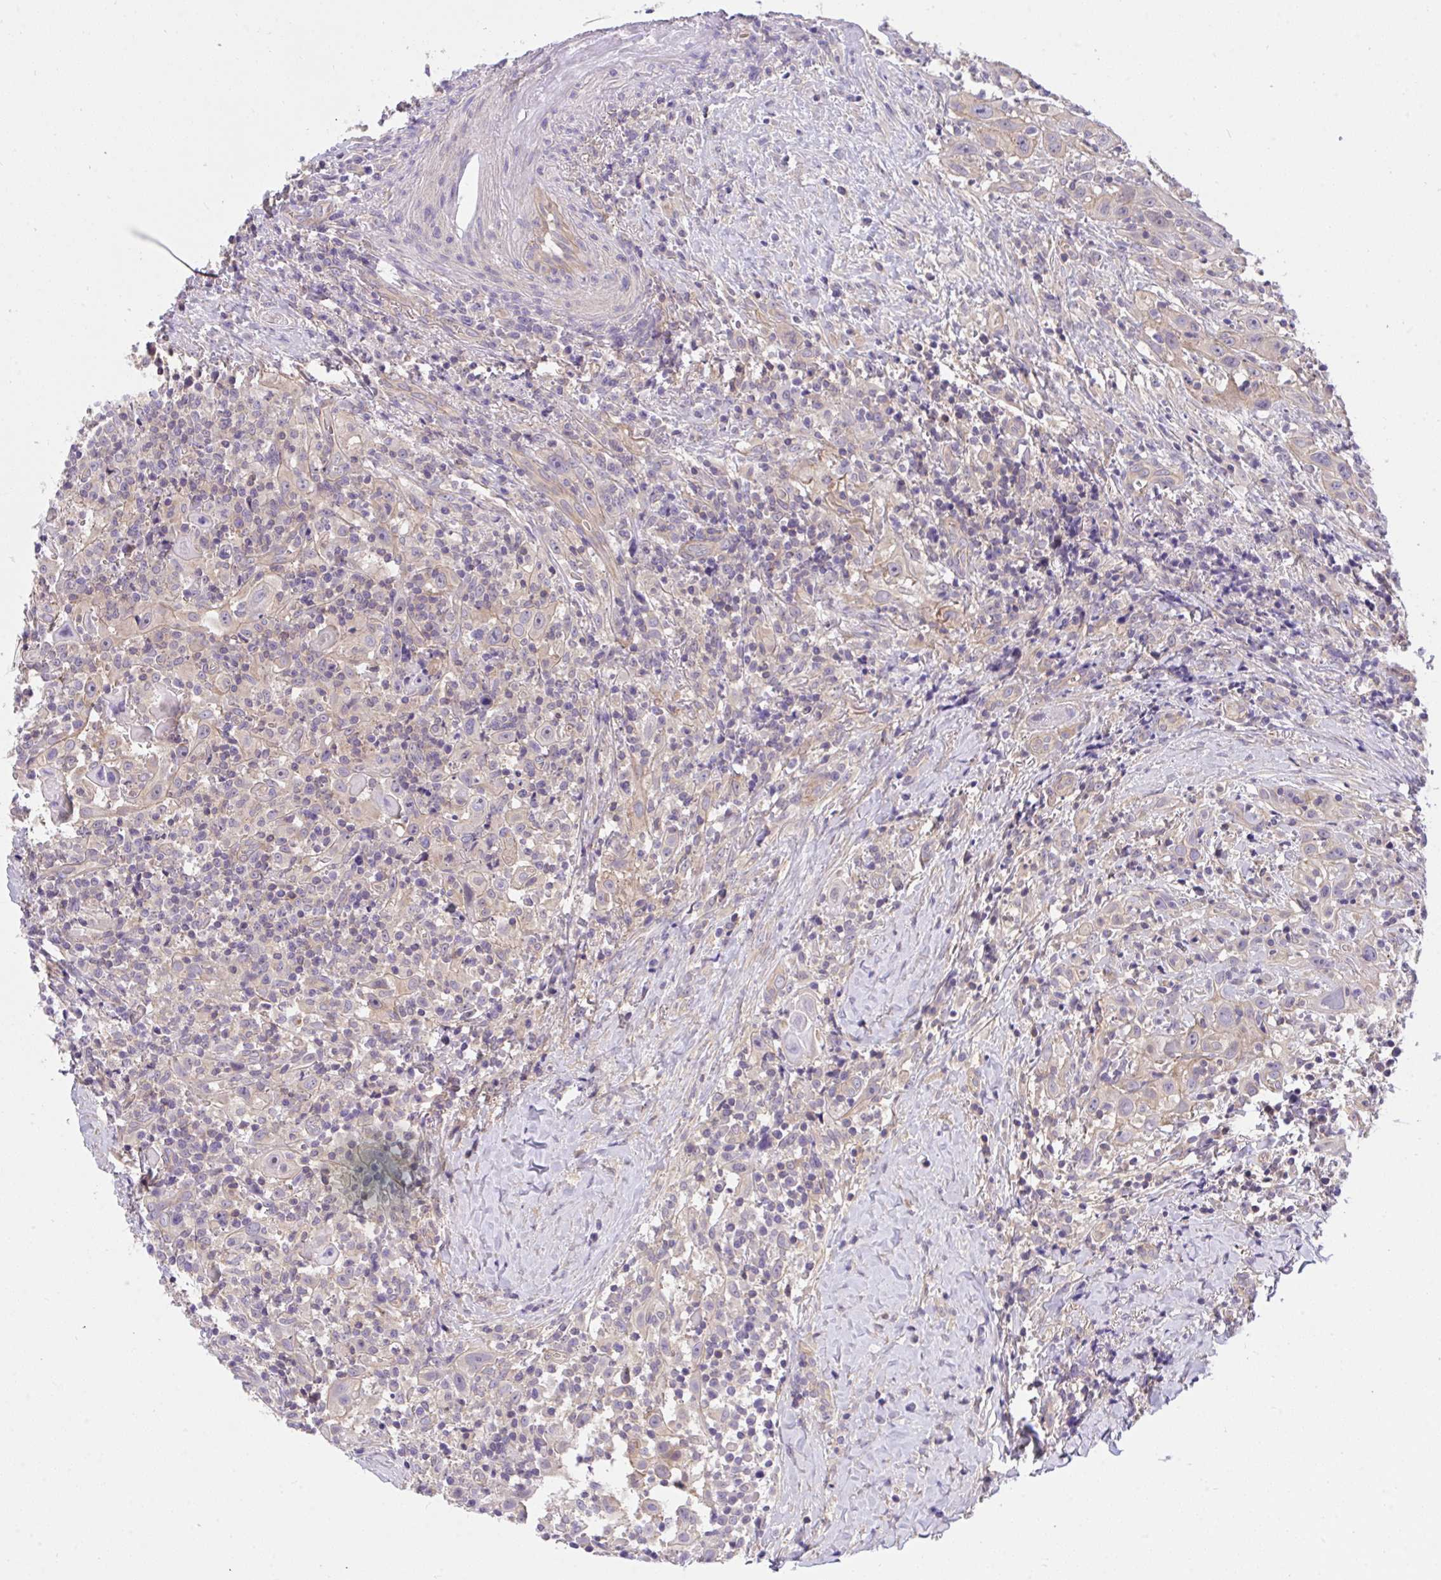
{"staining": {"intensity": "weak", "quantity": "<25%", "location": "cytoplasmic/membranous"}, "tissue": "head and neck cancer", "cell_type": "Tumor cells", "image_type": "cancer", "snomed": [{"axis": "morphology", "description": "Squamous cell carcinoma, NOS"}, {"axis": "topography", "description": "Head-Neck"}], "caption": "The image demonstrates no significant expression in tumor cells of head and neck squamous cell carcinoma.", "gene": "TLN2", "patient": {"sex": "female", "age": 95}}